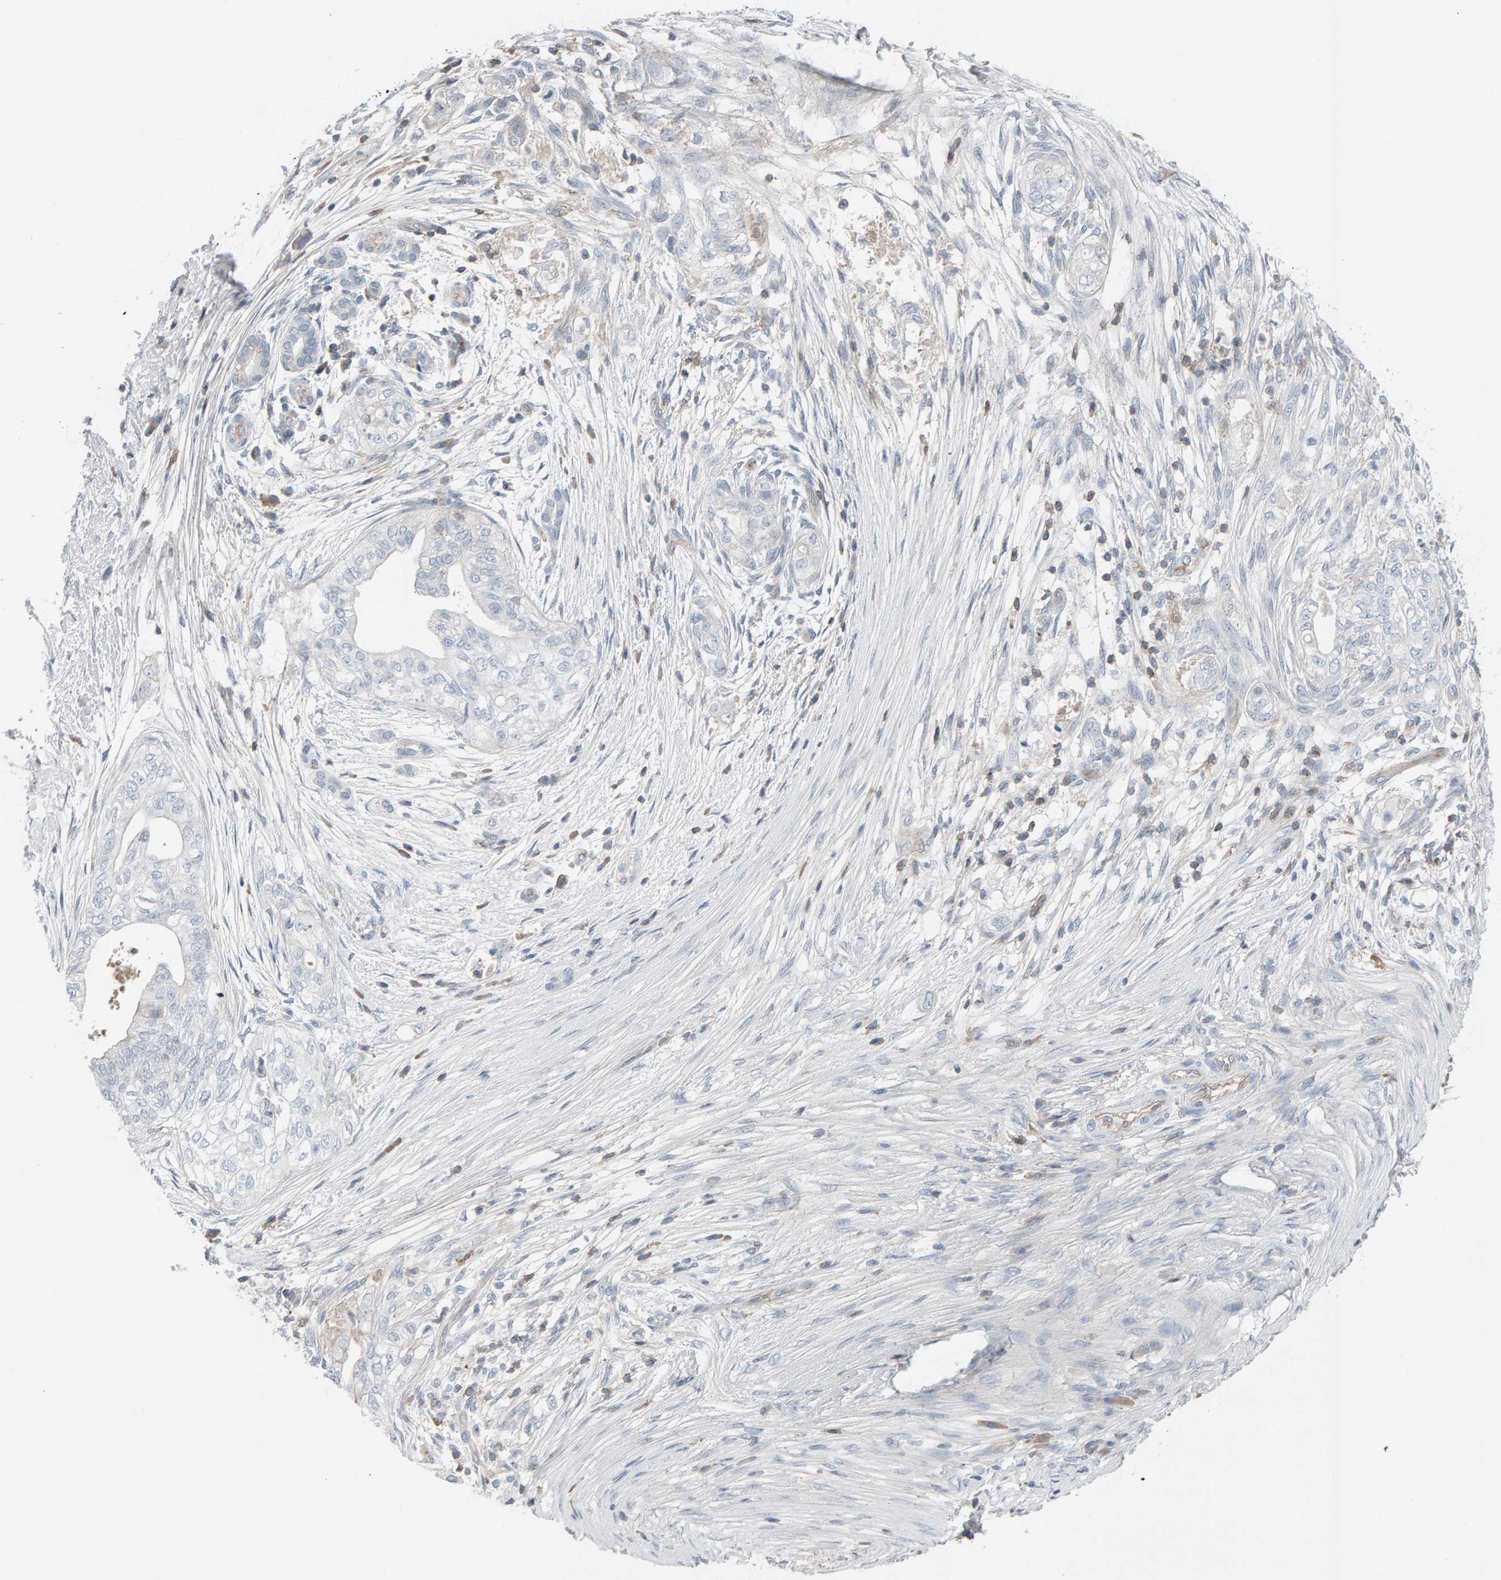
{"staining": {"intensity": "weak", "quantity": "<25%", "location": "cytoplasmic/membranous"}, "tissue": "pancreatic cancer", "cell_type": "Tumor cells", "image_type": "cancer", "snomed": [{"axis": "morphology", "description": "Adenocarcinoma, NOS"}, {"axis": "topography", "description": "Pancreas"}], "caption": "IHC histopathology image of neoplastic tissue: human pancreatic cancer stained with DAB exhibits no significant protein staining in tumor cells.", "gene": "FYN", "patient": {"sex": "male", "age": 72}}